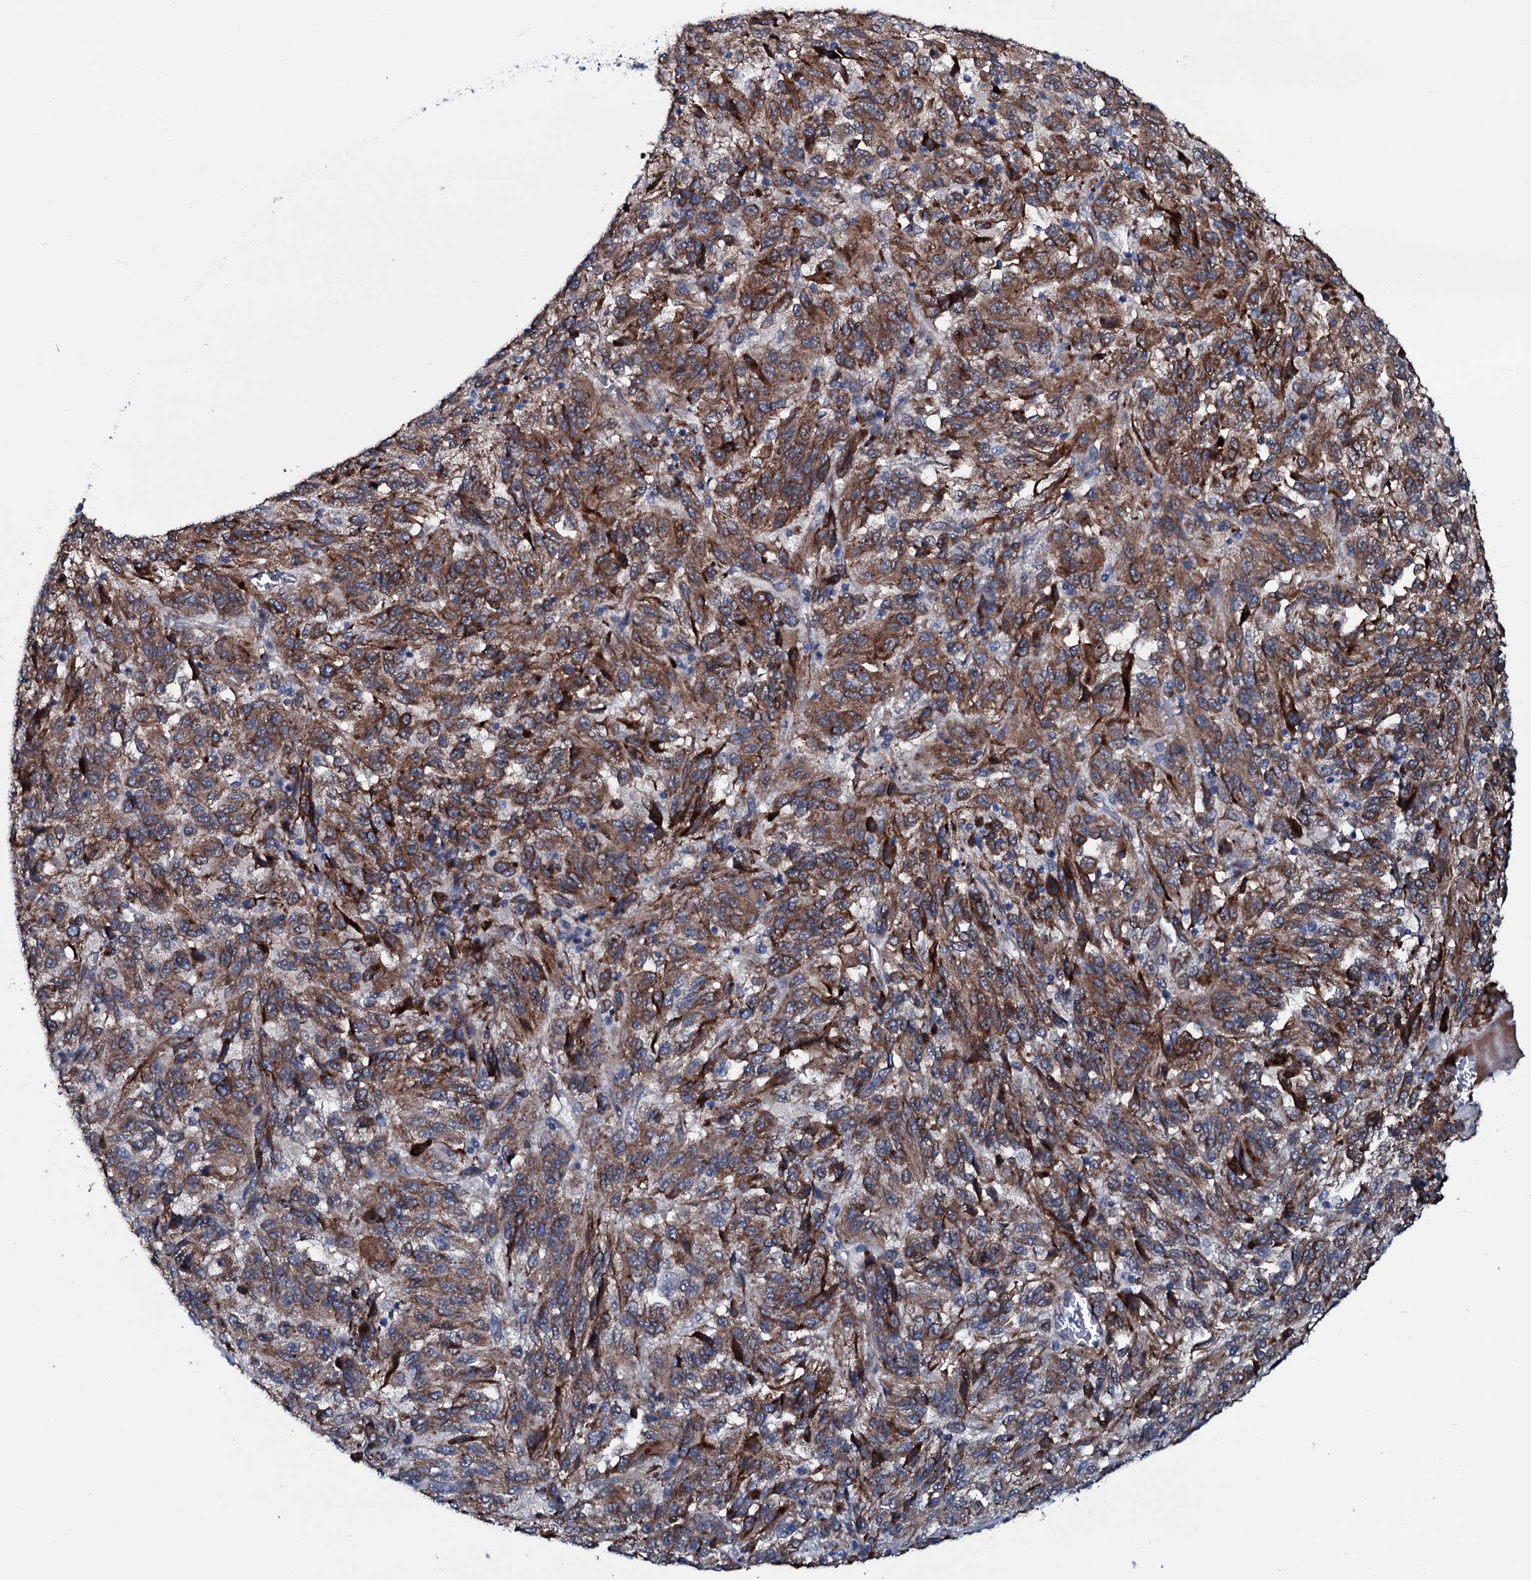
{"staining": {"intensity": "moderate", "quantity": ">75%", "location": "cytoplasmic/membranous"}, "tissue": "melanoma", "cell_type": "Tumor cells", "image_type": "cancer", "snomed": [{"axis": "morphology", "description": "Malignant melanoma, Metastatic site"}, {"axis": "topography", "description": "Lung"}], "caption": "Immunohistochemical staining of human malignant melanoma (metastatic site) exhibits moderate cytoplasmic/membranous protein expression in approximately >75% of tumor cells.", "gene": "IL12B", "patient": {"sex": "male", "age": 64}}